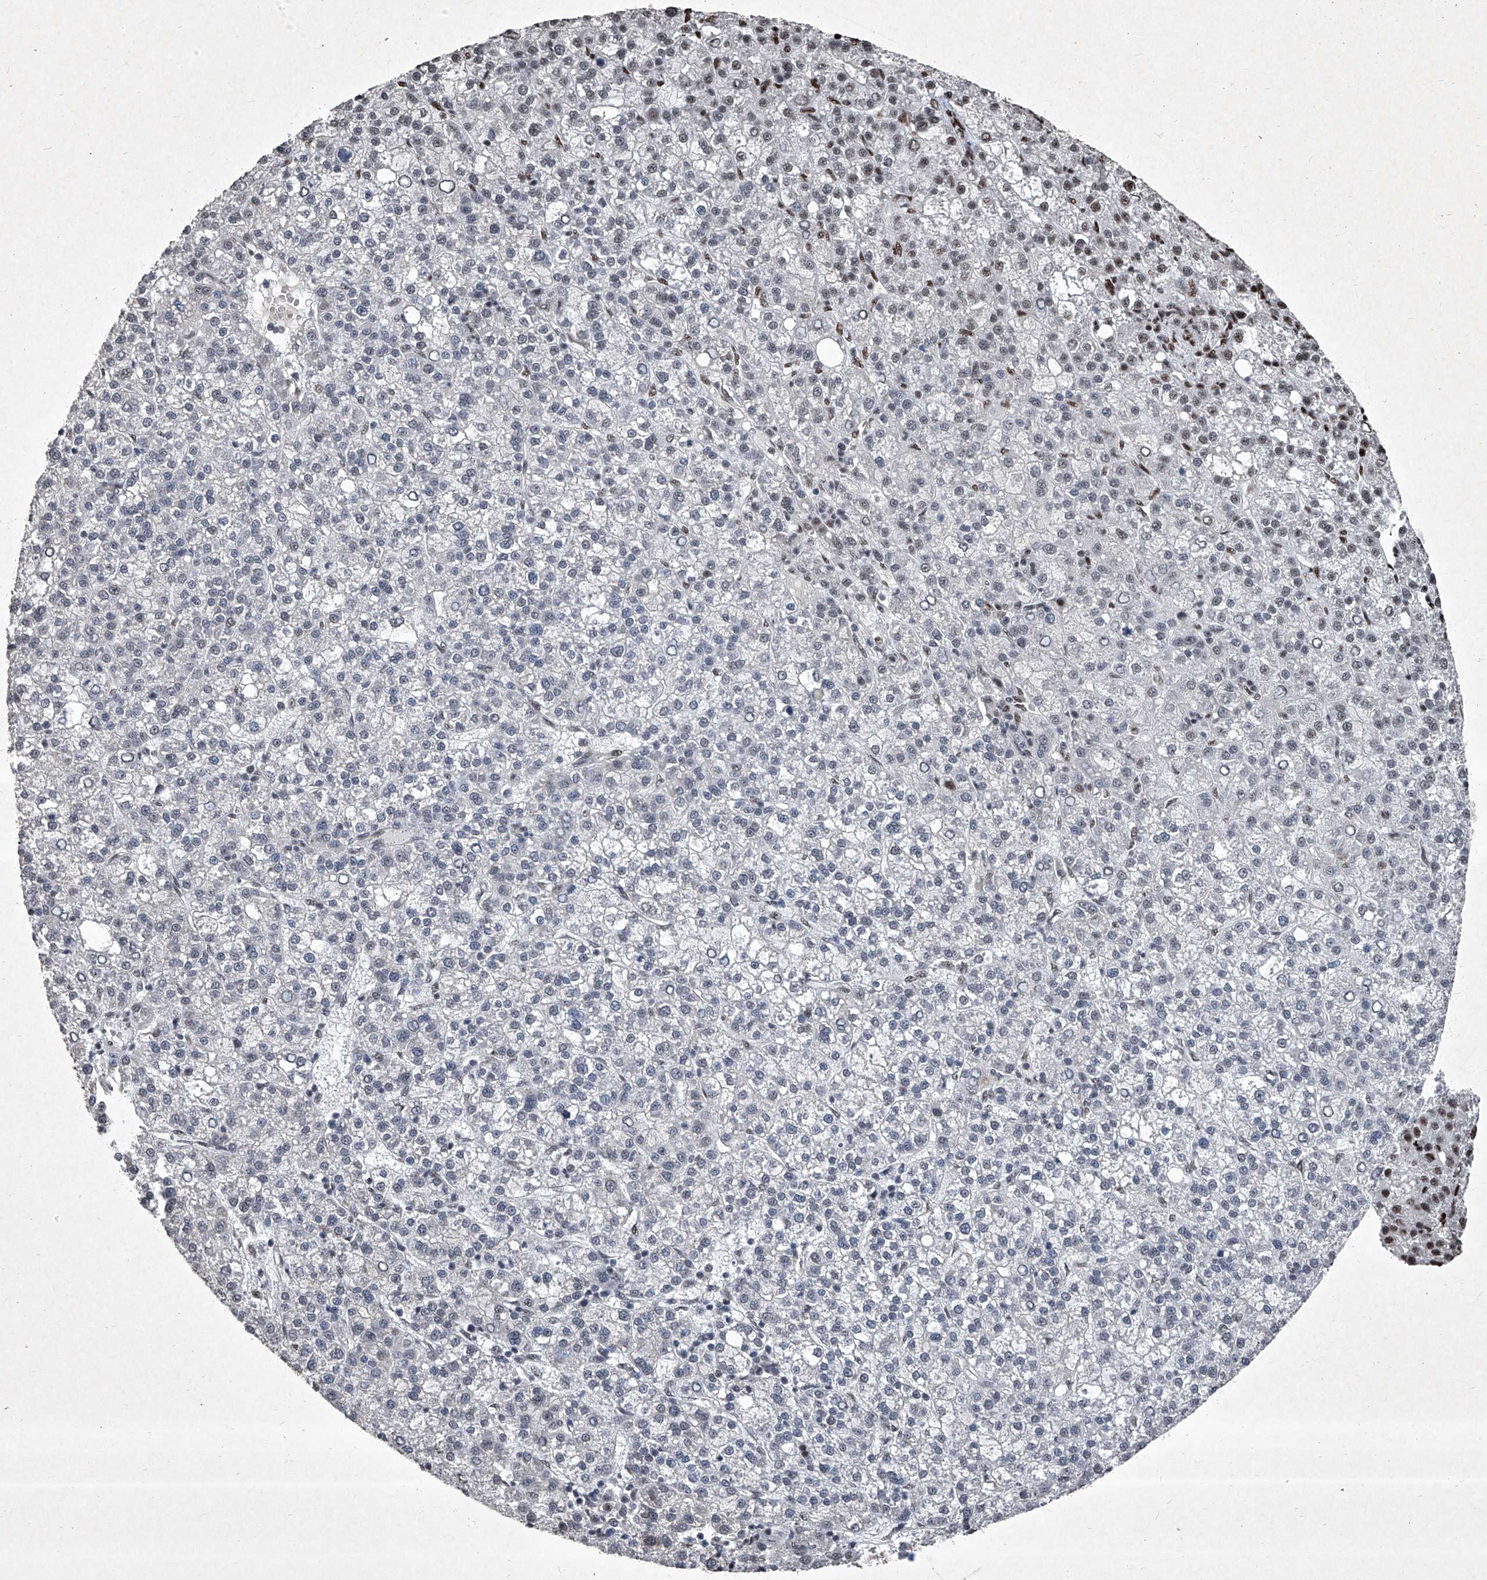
{"staining": {"intensity": "weak", "quantity": "<25%", "location": "nuclear"}, "tissue": "liver cancer", "cell_type": "Tumor cells", "image_type": "cancer", "snomed": [{"axis": "morphology", "description": "Carcinoma, Hepatocellular, NOS"}, {"axis": "topography", "description": "Liver"}], "caption": "A histopathology image of liver hepatocellular carcinoma stained for a protein reveals no brown staining in tumor cells.", "gene": "DDX39B", "patient": {"sex": "female", "age": 58}}